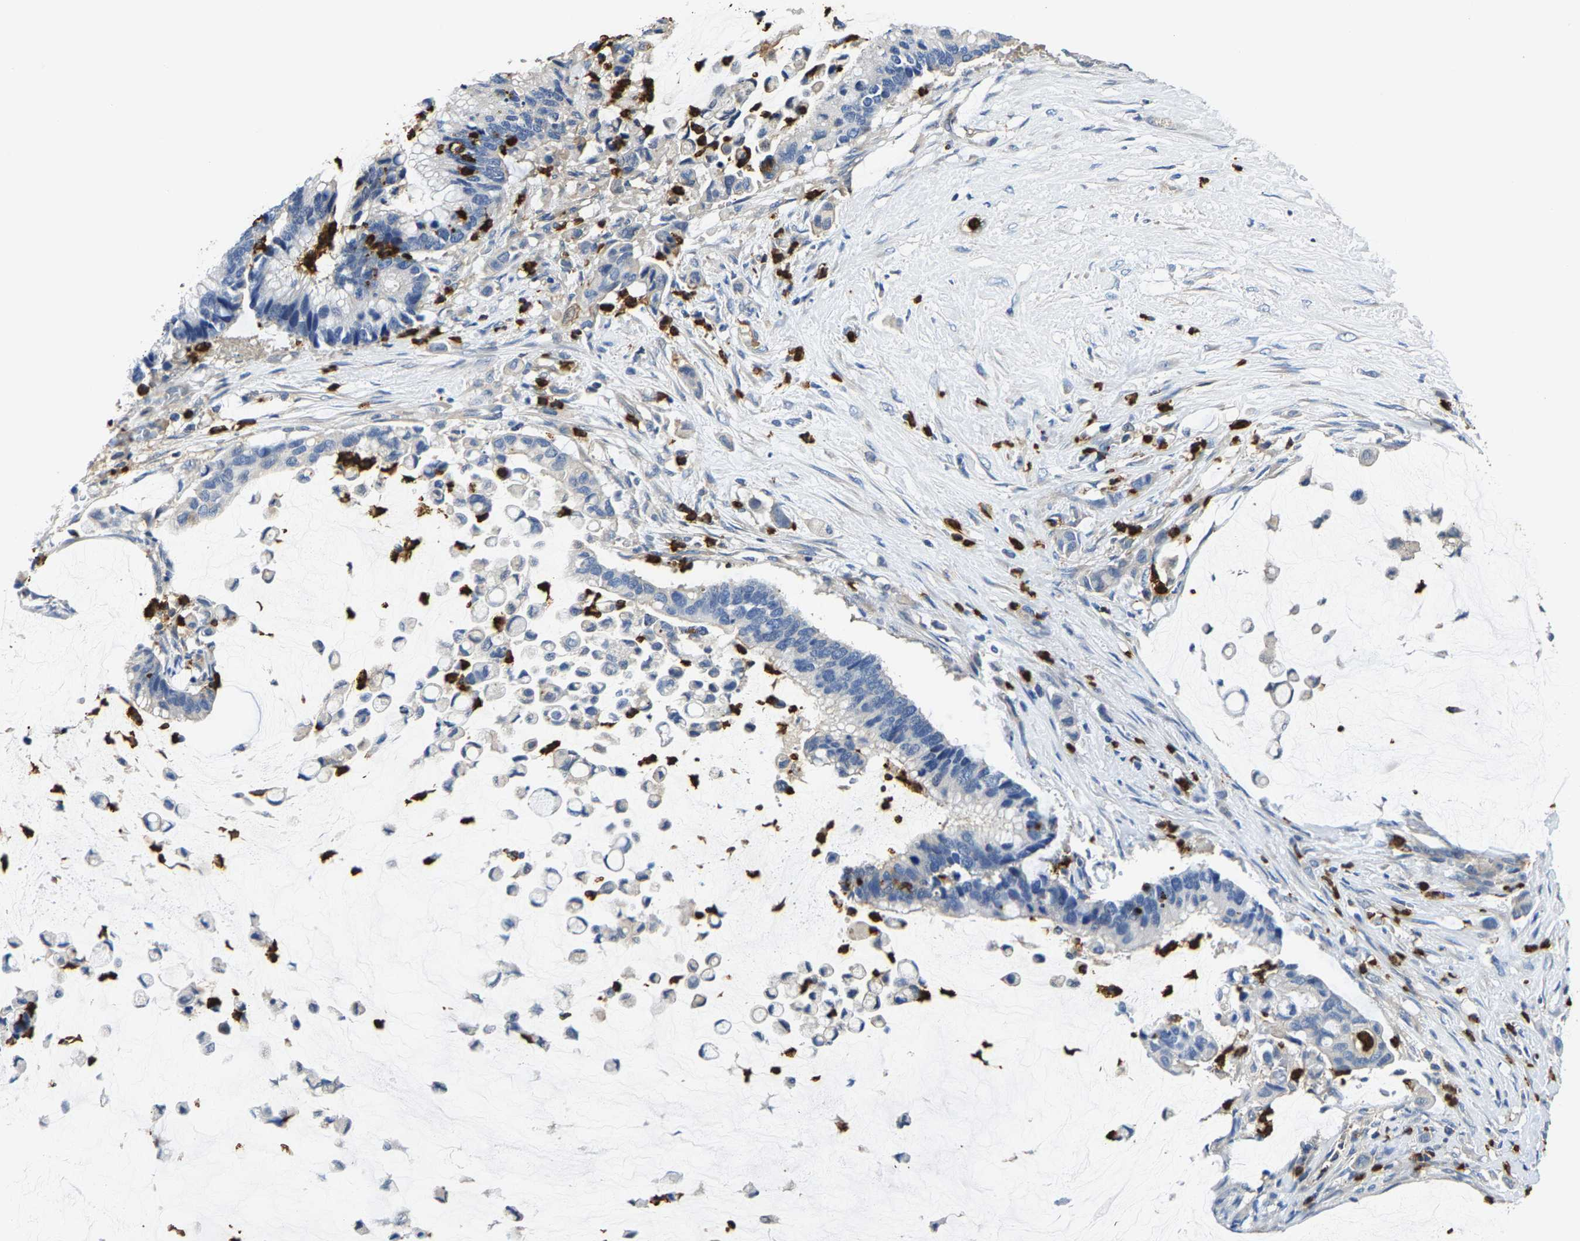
{"staining": {"intensity": "negative", "quantity": "none", "location": "none"}, "tissue": "pancreatic cancer", "cell_type": "Tumor cells", "image_type": "cancer", "snomed": [{"axis": "morphology", "description": "Adenocarcinoma, NOS"}, {"axis": "topography", "description": "Pancreas"}], "caption": "Micrograph shows no protein expression in tumor cells of pancreatic cancer tissue.", "gene": "TRAF6", "patient": {"sex": "male", "age": 41}}